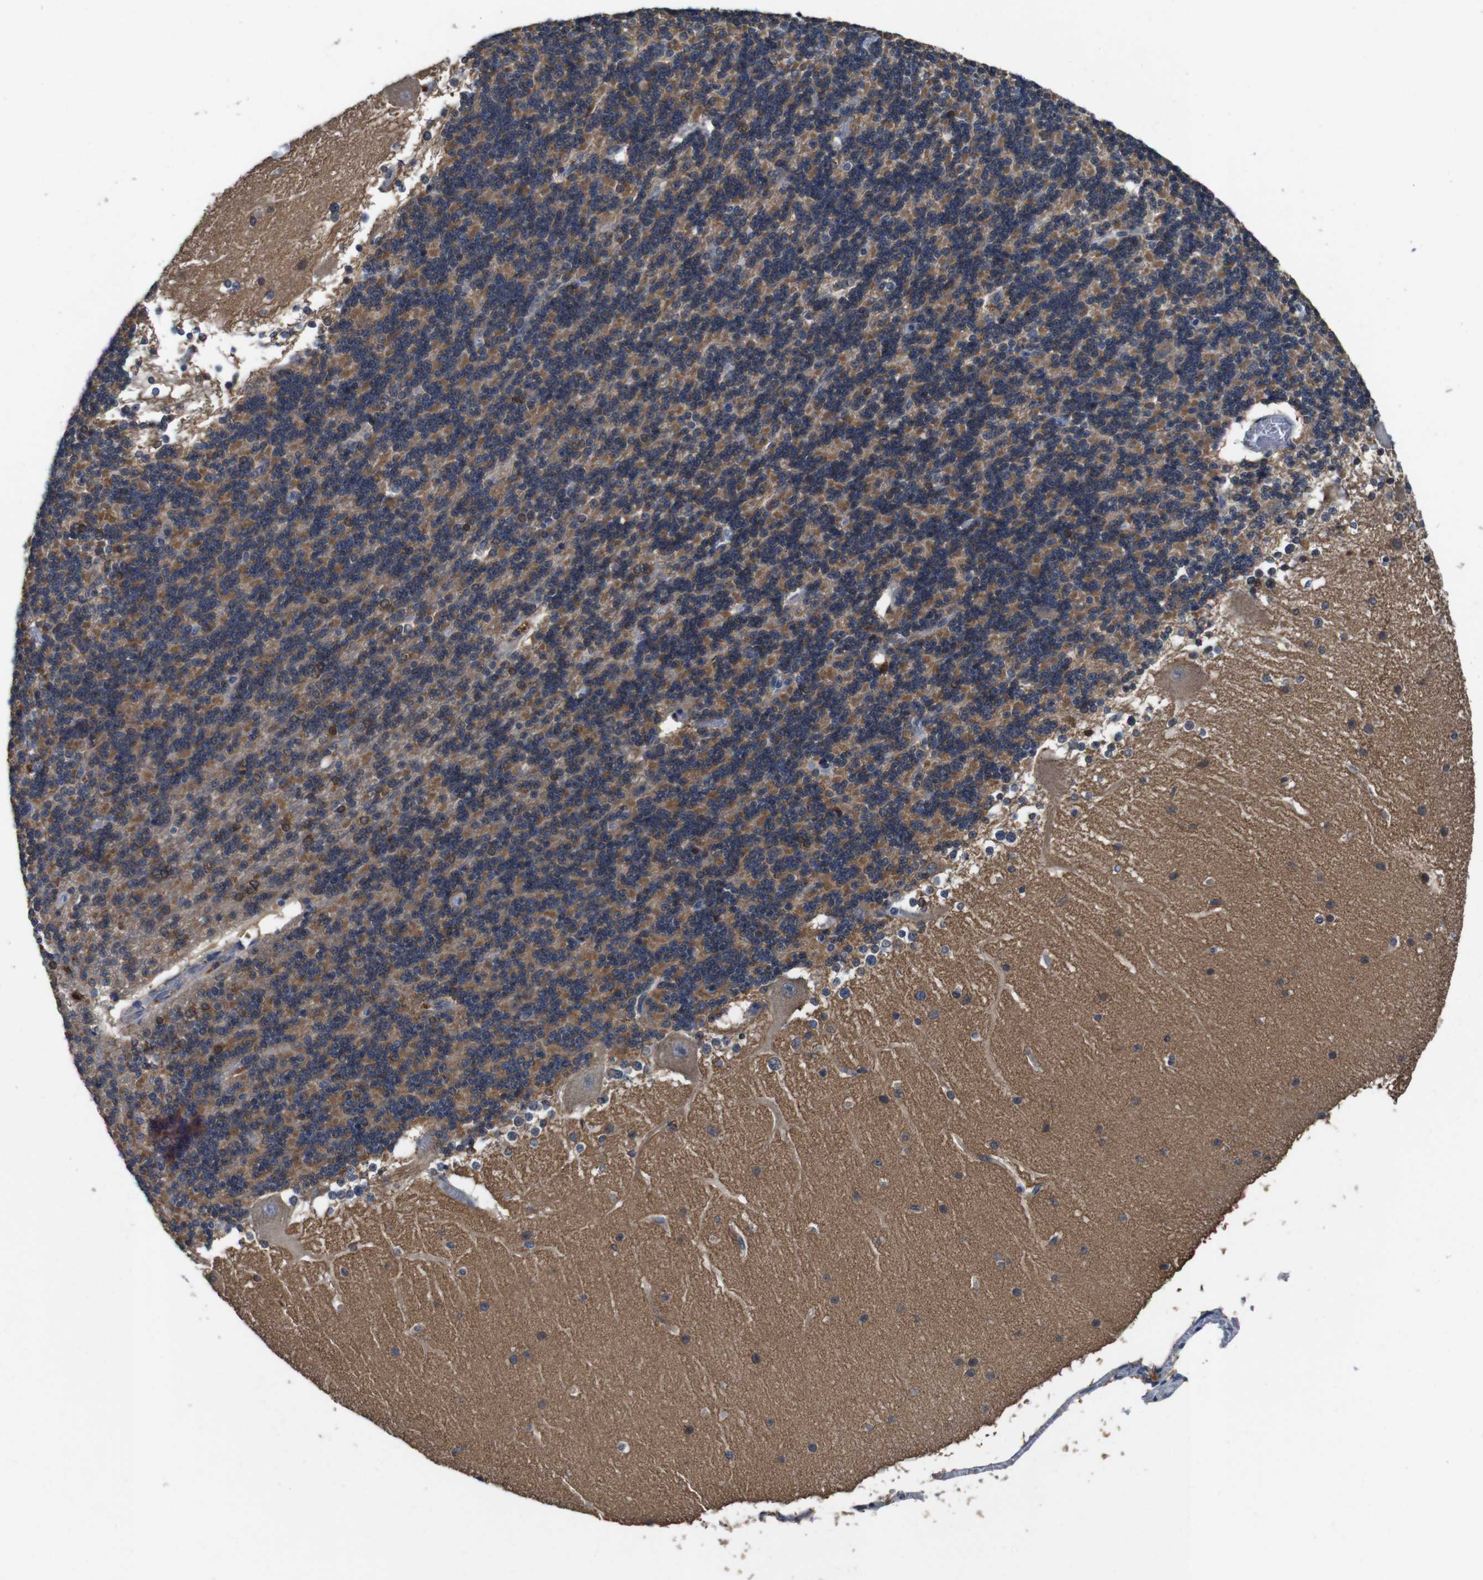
{"staining": {"intensity": "weak", "quantity": ">75%", "location": "cytoplasmic/membranous"}, "tissue": "cerebellum", "cell_type": "Cells in granular layer", "image_type": "normal", "snomed": [{"axis": "morphology", "description": "Normal tissue, NOS"}, {"axis": "topography", "description": "Cerebellum"}], "caption": "Immunohistochemistry (IHC) histopathology image of unremarkable human cerebellum stained for a protein (brown), which displays low levels of weak cytoplasmic/membranous staining in approximately >75% of cells in granular layer.", "gene": "GLIPR1", "patient": {"sex": "female", "age": 19}}